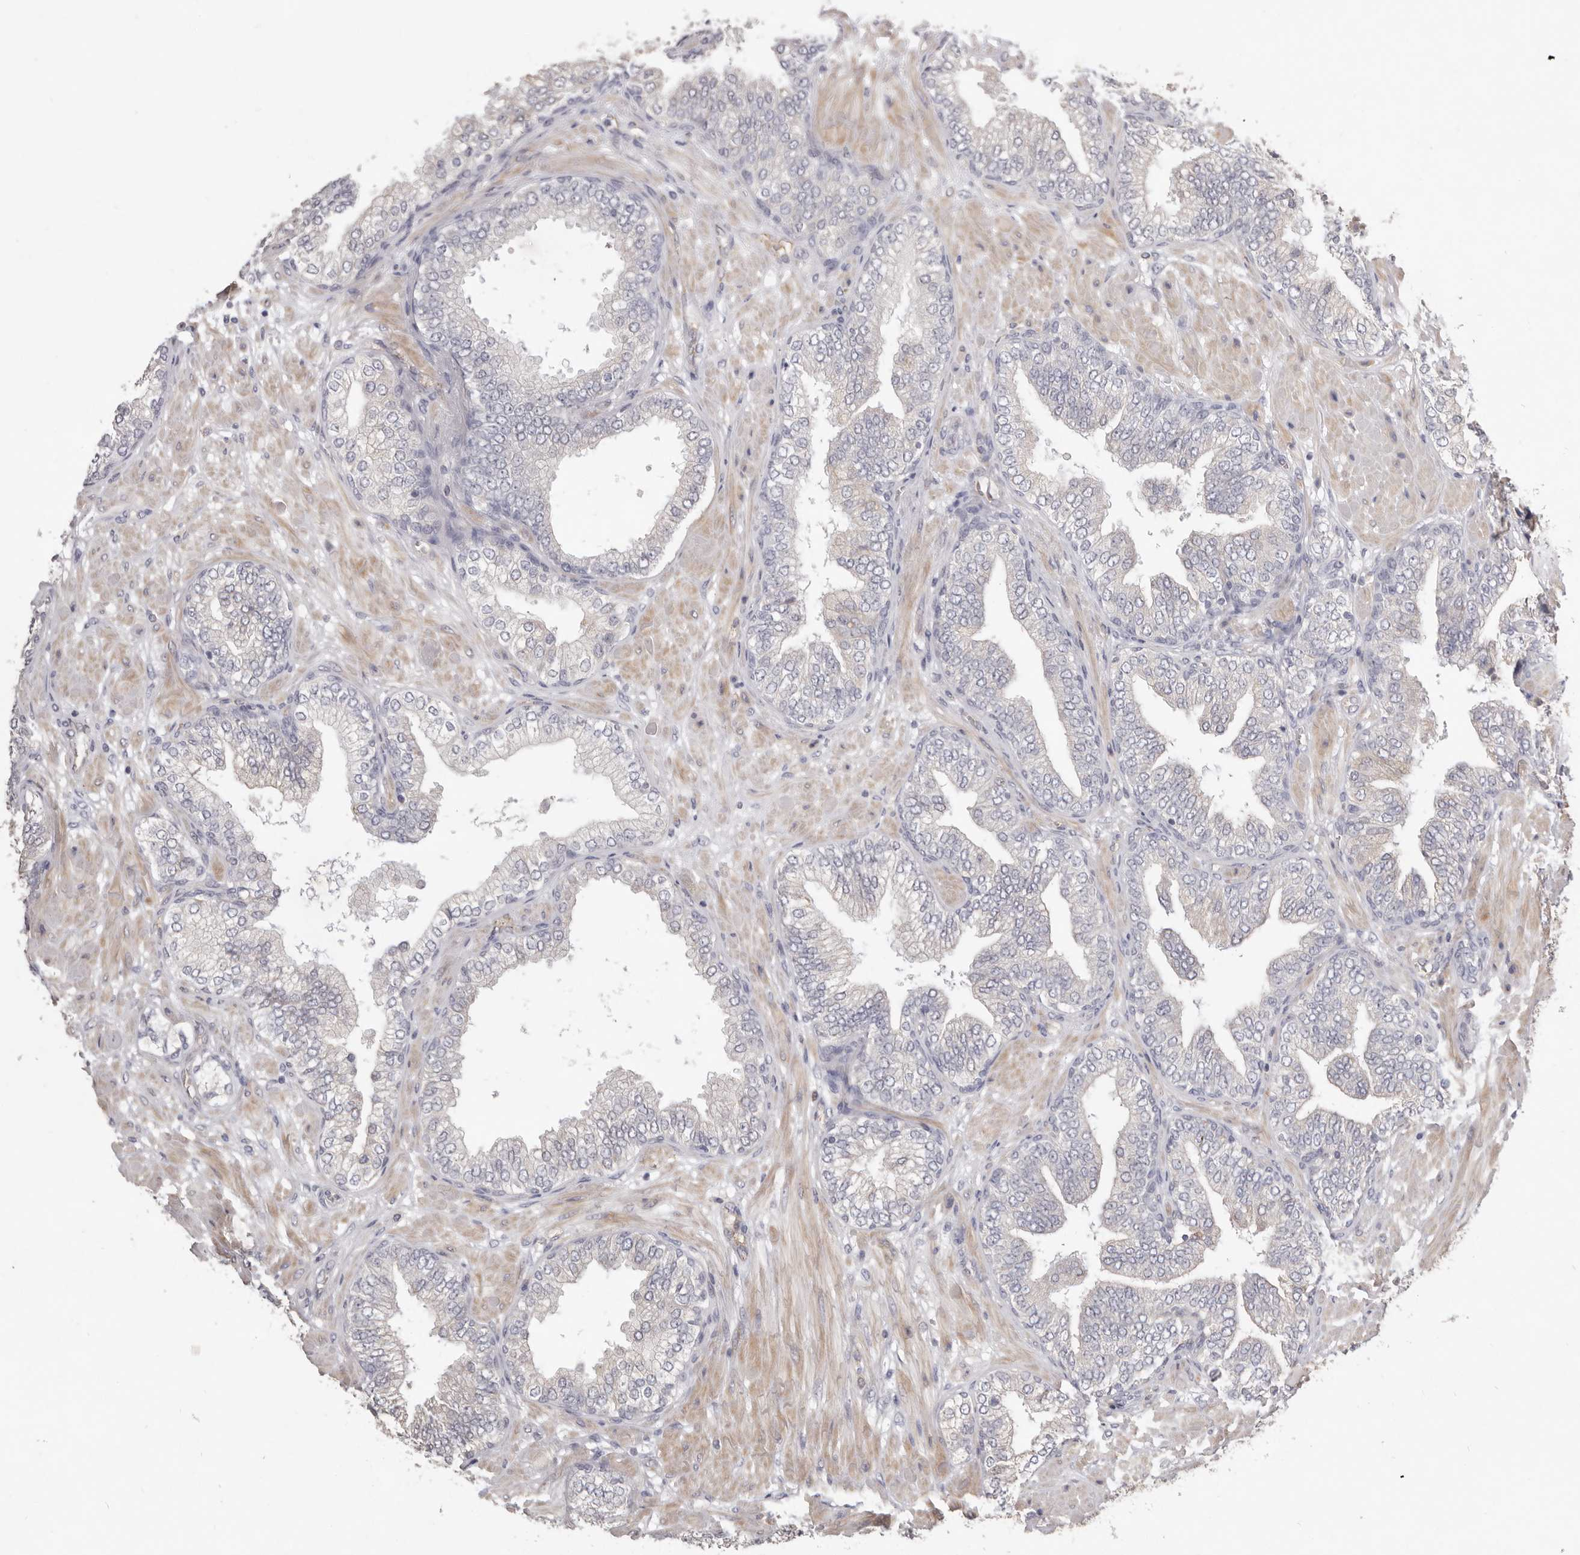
{"staining": {"intensity": "negative", "quantity": "none", "location": "none"}, "tissue": "prostate cancer", "cell_type": "Tumor cells", "image_type": "cancer", "snomed": [{"axis": "morphology", "description": "Adenocarcinoma, High grade"}, {"axis": "topography", "description": "Prostate"}], "caption": "An image of human prostate high-grade adenocarcinoma is negative for staining in tumor cells.", "gene": "ZYG11B", "patient": {"sex": "male", "age": 59}}